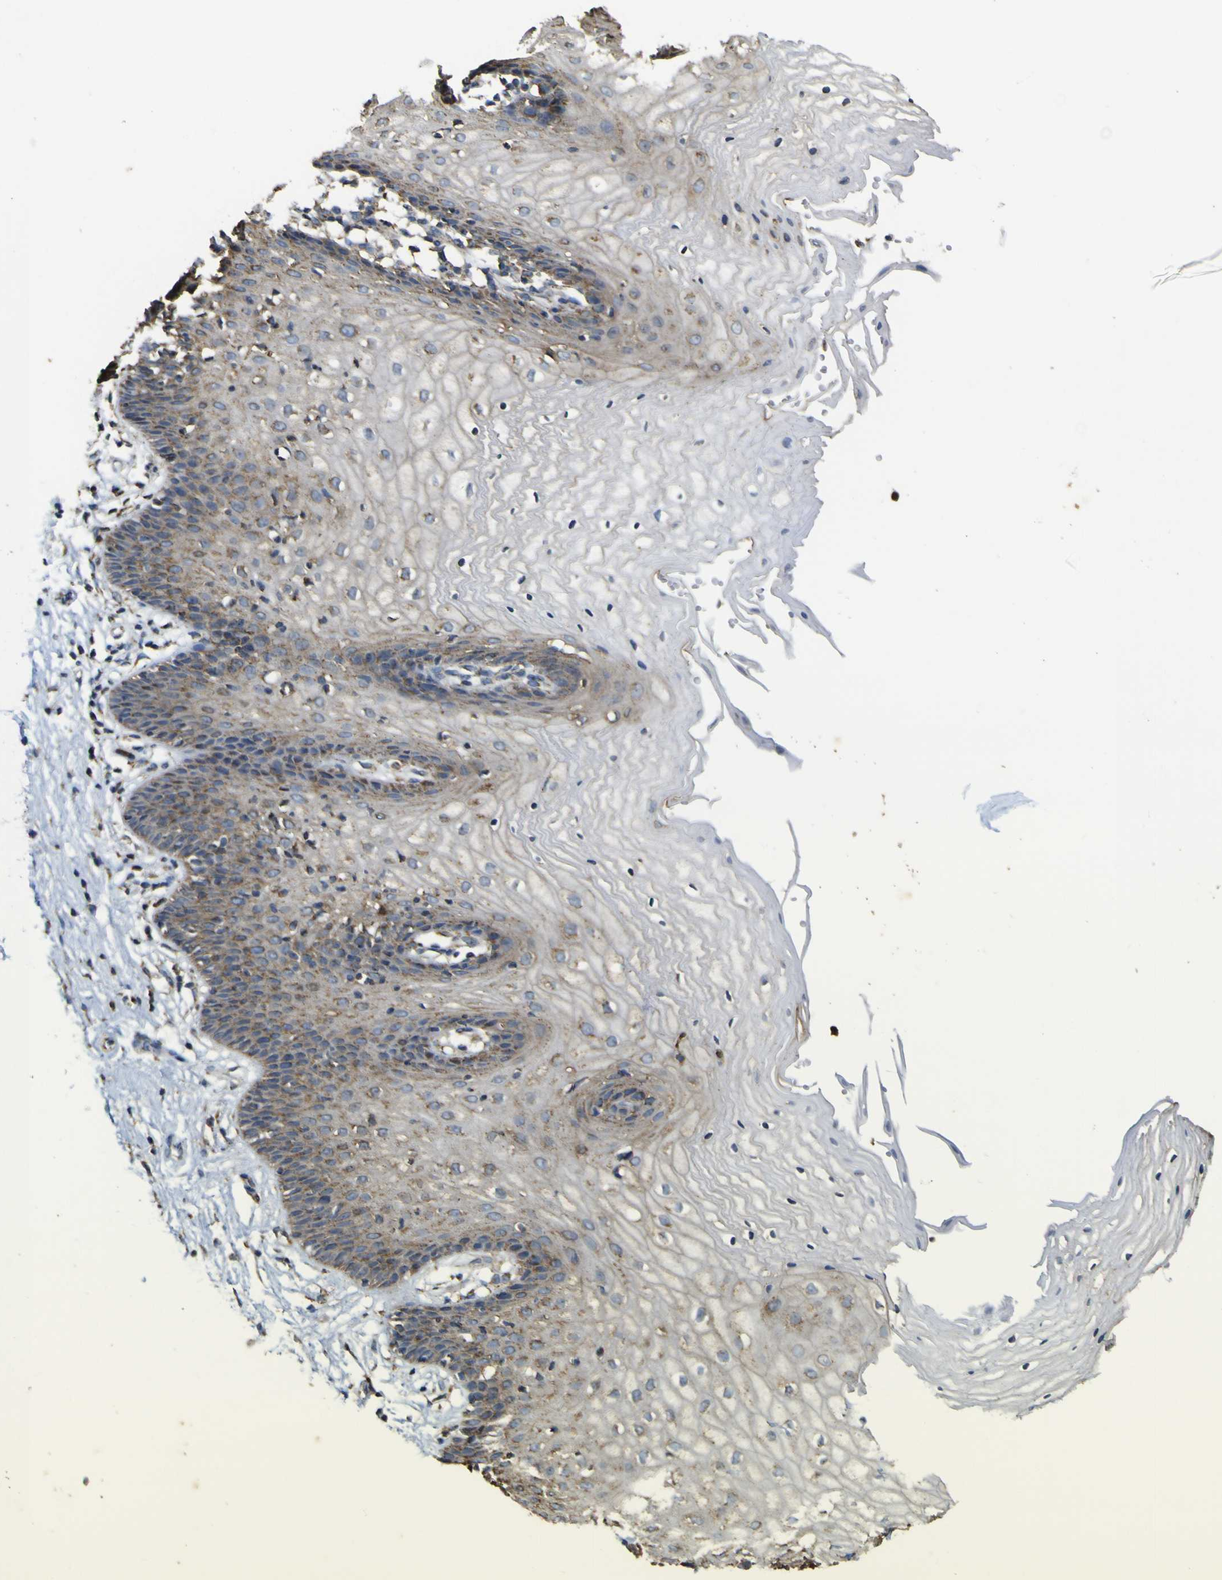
{"staining": {"intensity": "weak", "quantity": ">75%", "location": "cytoplasmic/membranous"}, "tissue": "vagina", "cell_type": "Squamous epithelial cells", "image_type": "normal", "snomed": [{"axis": "morphology", "description": "Normal tissue, NOS"}, {"axis": "topography", "description": "Vagina"}], "caption": "Immunohistochemistry (IHC) of unremarkable human vagina shows low levels of weak cytoplasmic/membranous expression in about >75% of squamous epithelial cells.", "gene": "ACSL3", "patient": {"sex": "female", "age": 34}}